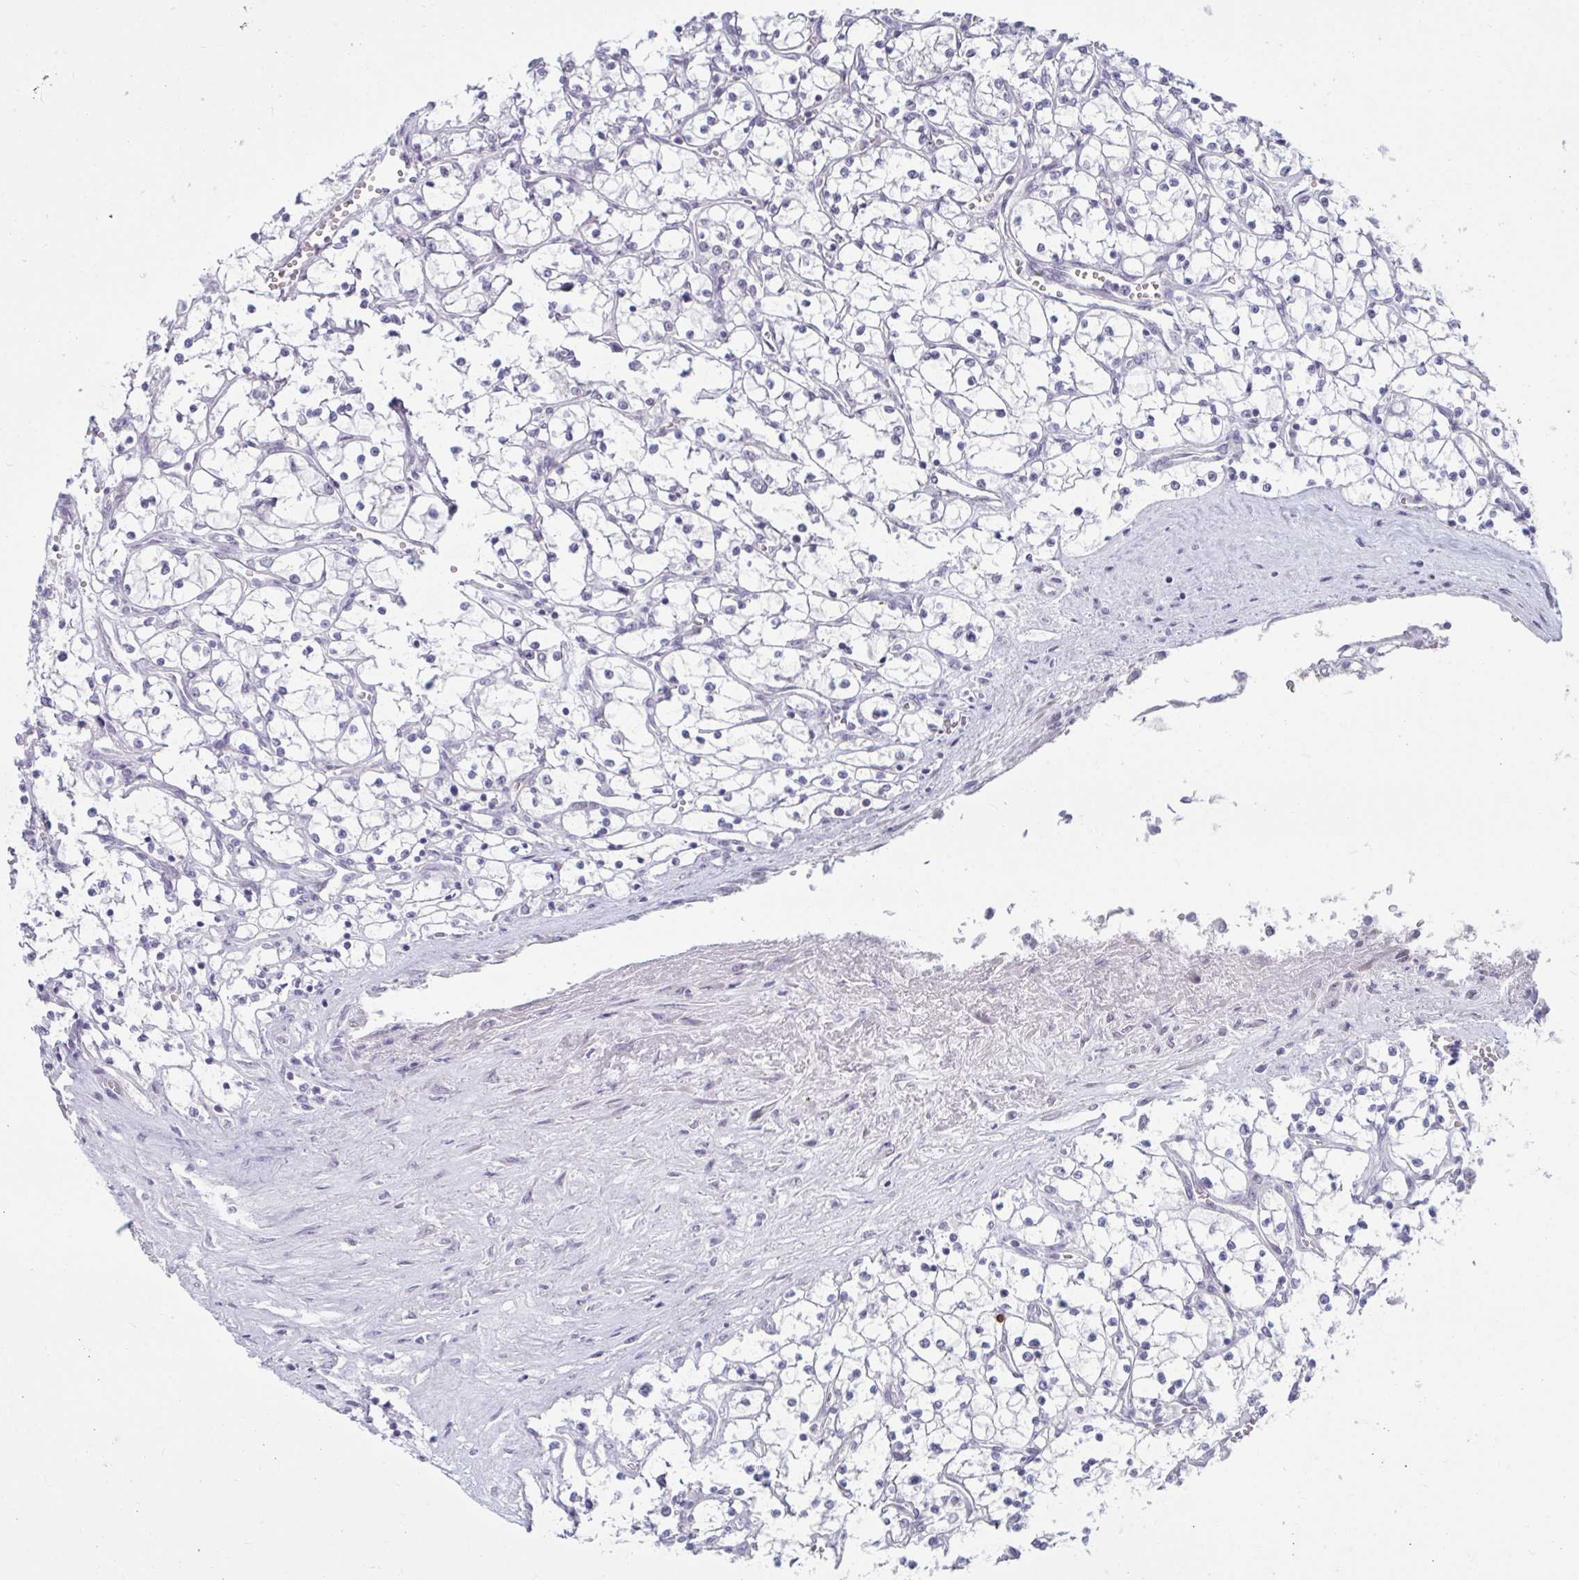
{"staining": {"intensity": "negative", "quantity": "none", "location": "none"}, "tissue": "renal cancer", "cell_type": "Tumor cells", "image_type": "cancer", "snomed": [{"axis": "morphology", "description": "Adenocarcinoma, NOS"}, {"axis": "topography", "description": "Kidney"}], "caption": "This is an IHC photomicrograph of human renal cancer. There is no staining in tumor cells.", "gene": "RNASEH1", "patient": {"sex": "female", "age": 69}}